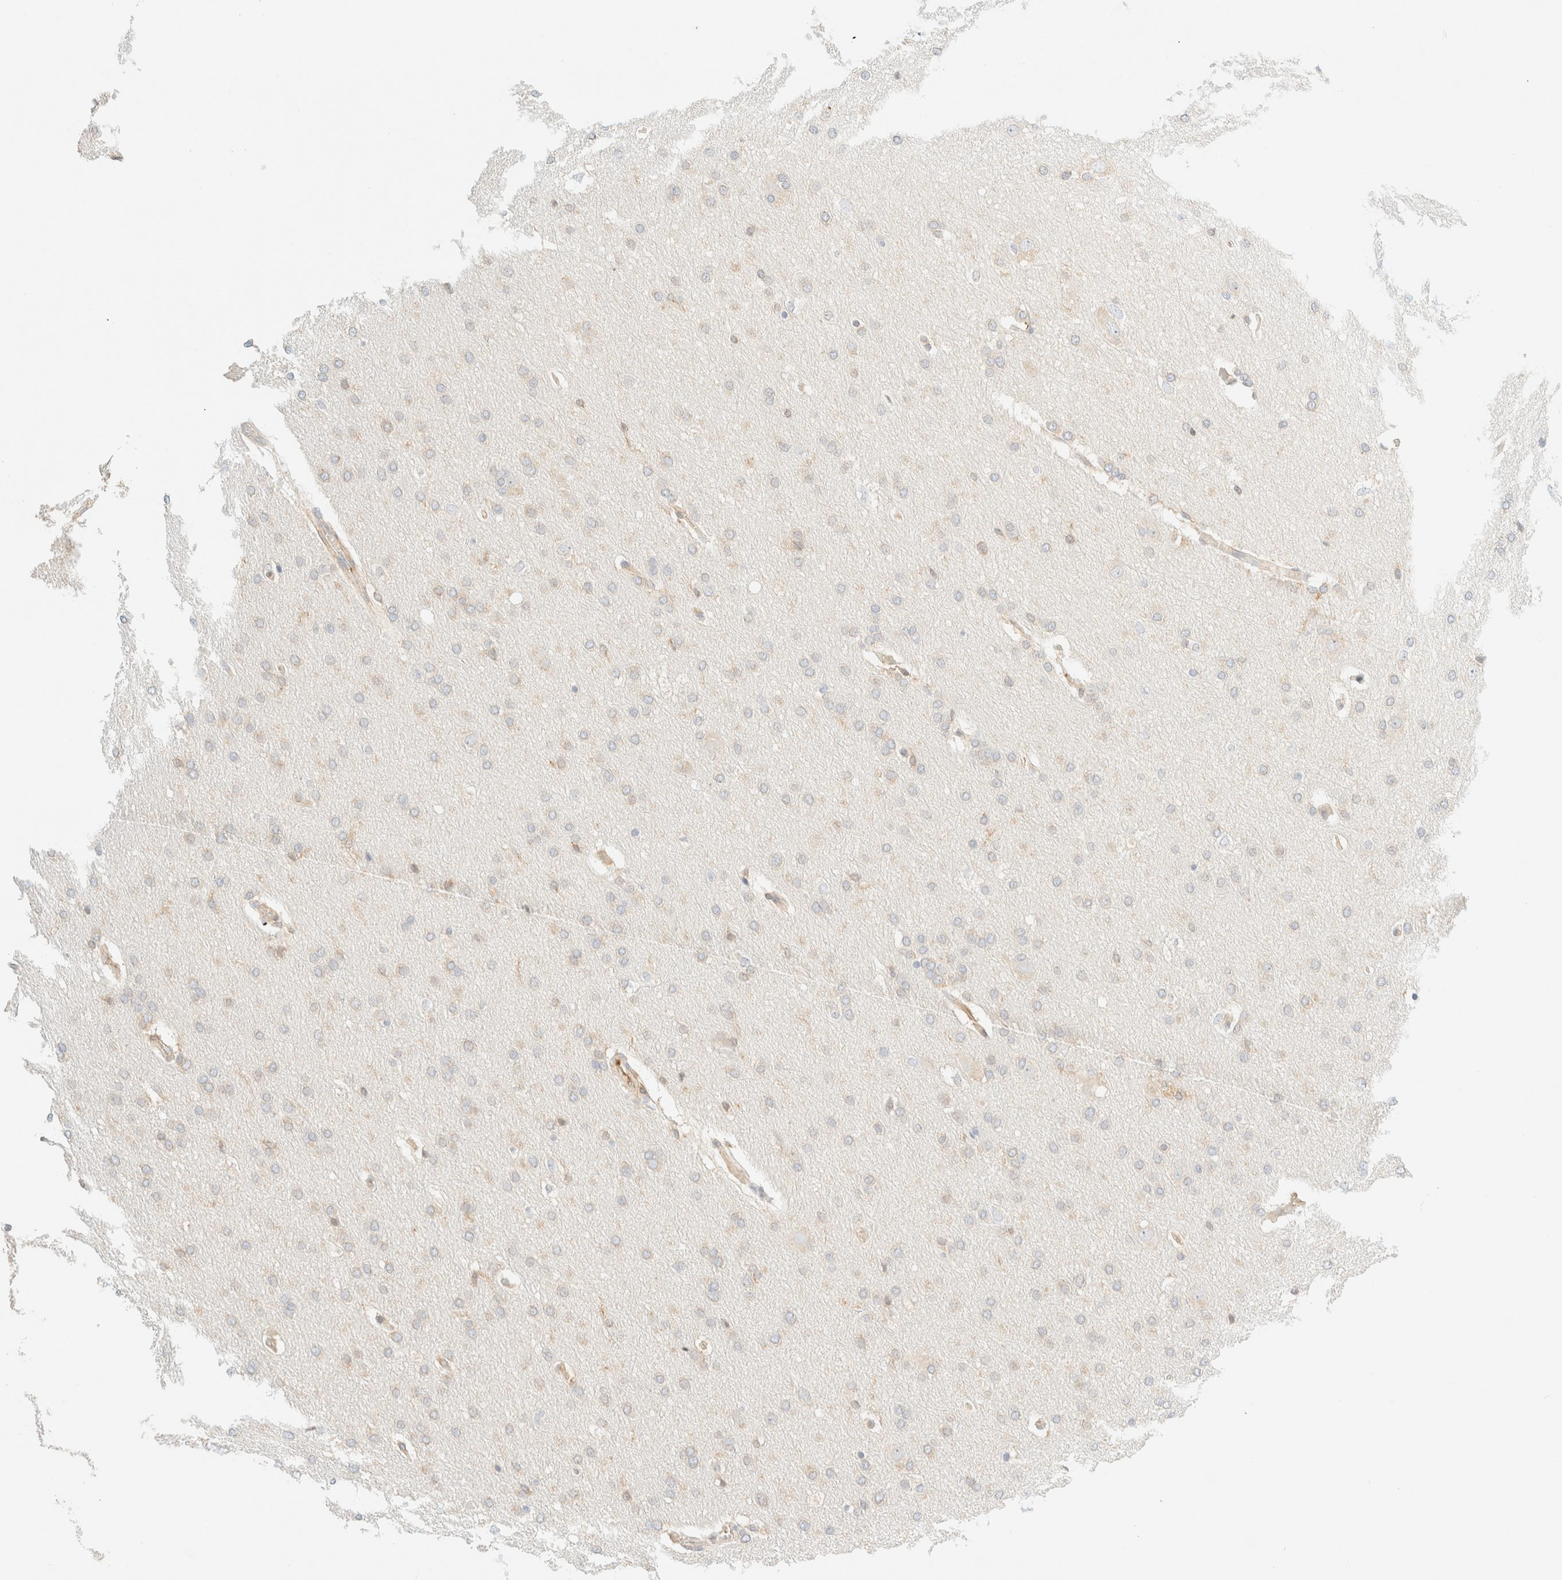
{"staining": {"intensity": "negative", "quantity": "none", "location": "none"}, "tissue": "glioma", "cell_type": "Tumor cells", "image_type": "cancer", "snomed": [{"axis": "morphology", "description": "Glioma, malignant, Low grade"}, {"axis": "topography", "description": "Brain"}], "caption": "High magnification brightfield microscopy of glioma stained with DAB (brown) and counterstained with hematoxylin (blue): tumor cells show no significant expression. Brightfield microscopy of immunohistochemistry stained with DAB (3,3'-diaminobenzidine) (brown) and hematoxylin (blue), captured at high magnification.", "gene": "FHOD1", "patient": {"sex": "female", "age": 37}}